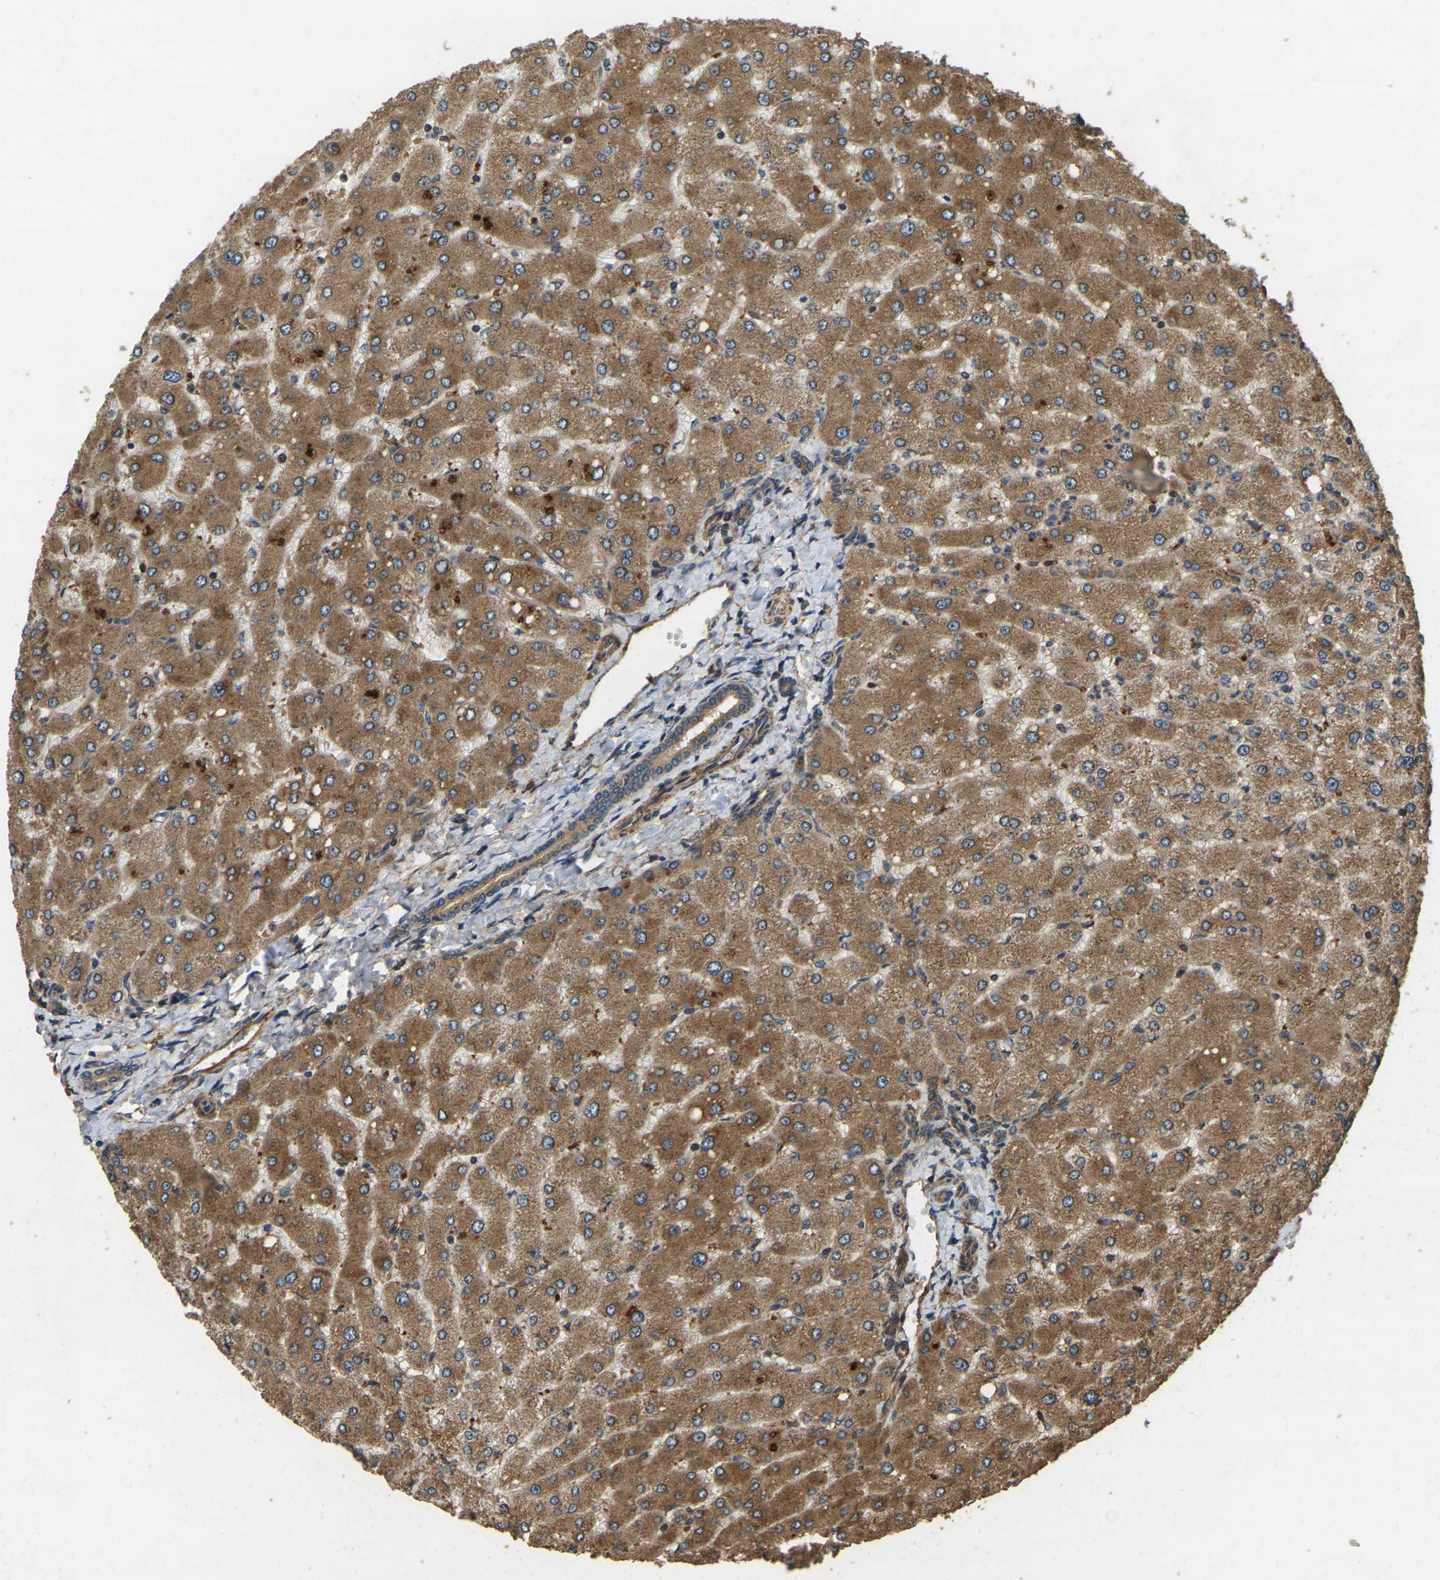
{"staining": {"intensity": "moderate", "quantity": ">75%", "location": "cytoplasmic/membranous"}, "tissue": "liver", "cell_type": "Cholangiocytes", "image_type": "normal", "snomed": [{"axis": "morphology", "description": "Normal tissue, NOS"}, {"axis": "topography", "description": "Liver"}], "caption": "Immunohistochemistry (IHC) (DAB) staining of normal human liver shows moderate cytoplasmic/membranous protein positivity in approximately >75% of cholangiocytes. Immunohistochemistry (IHC) stains the protein in brown and the nuclei are stained blue.", "gene": "ERGIC1", "patient": {"sex": "male", "age": 55}}